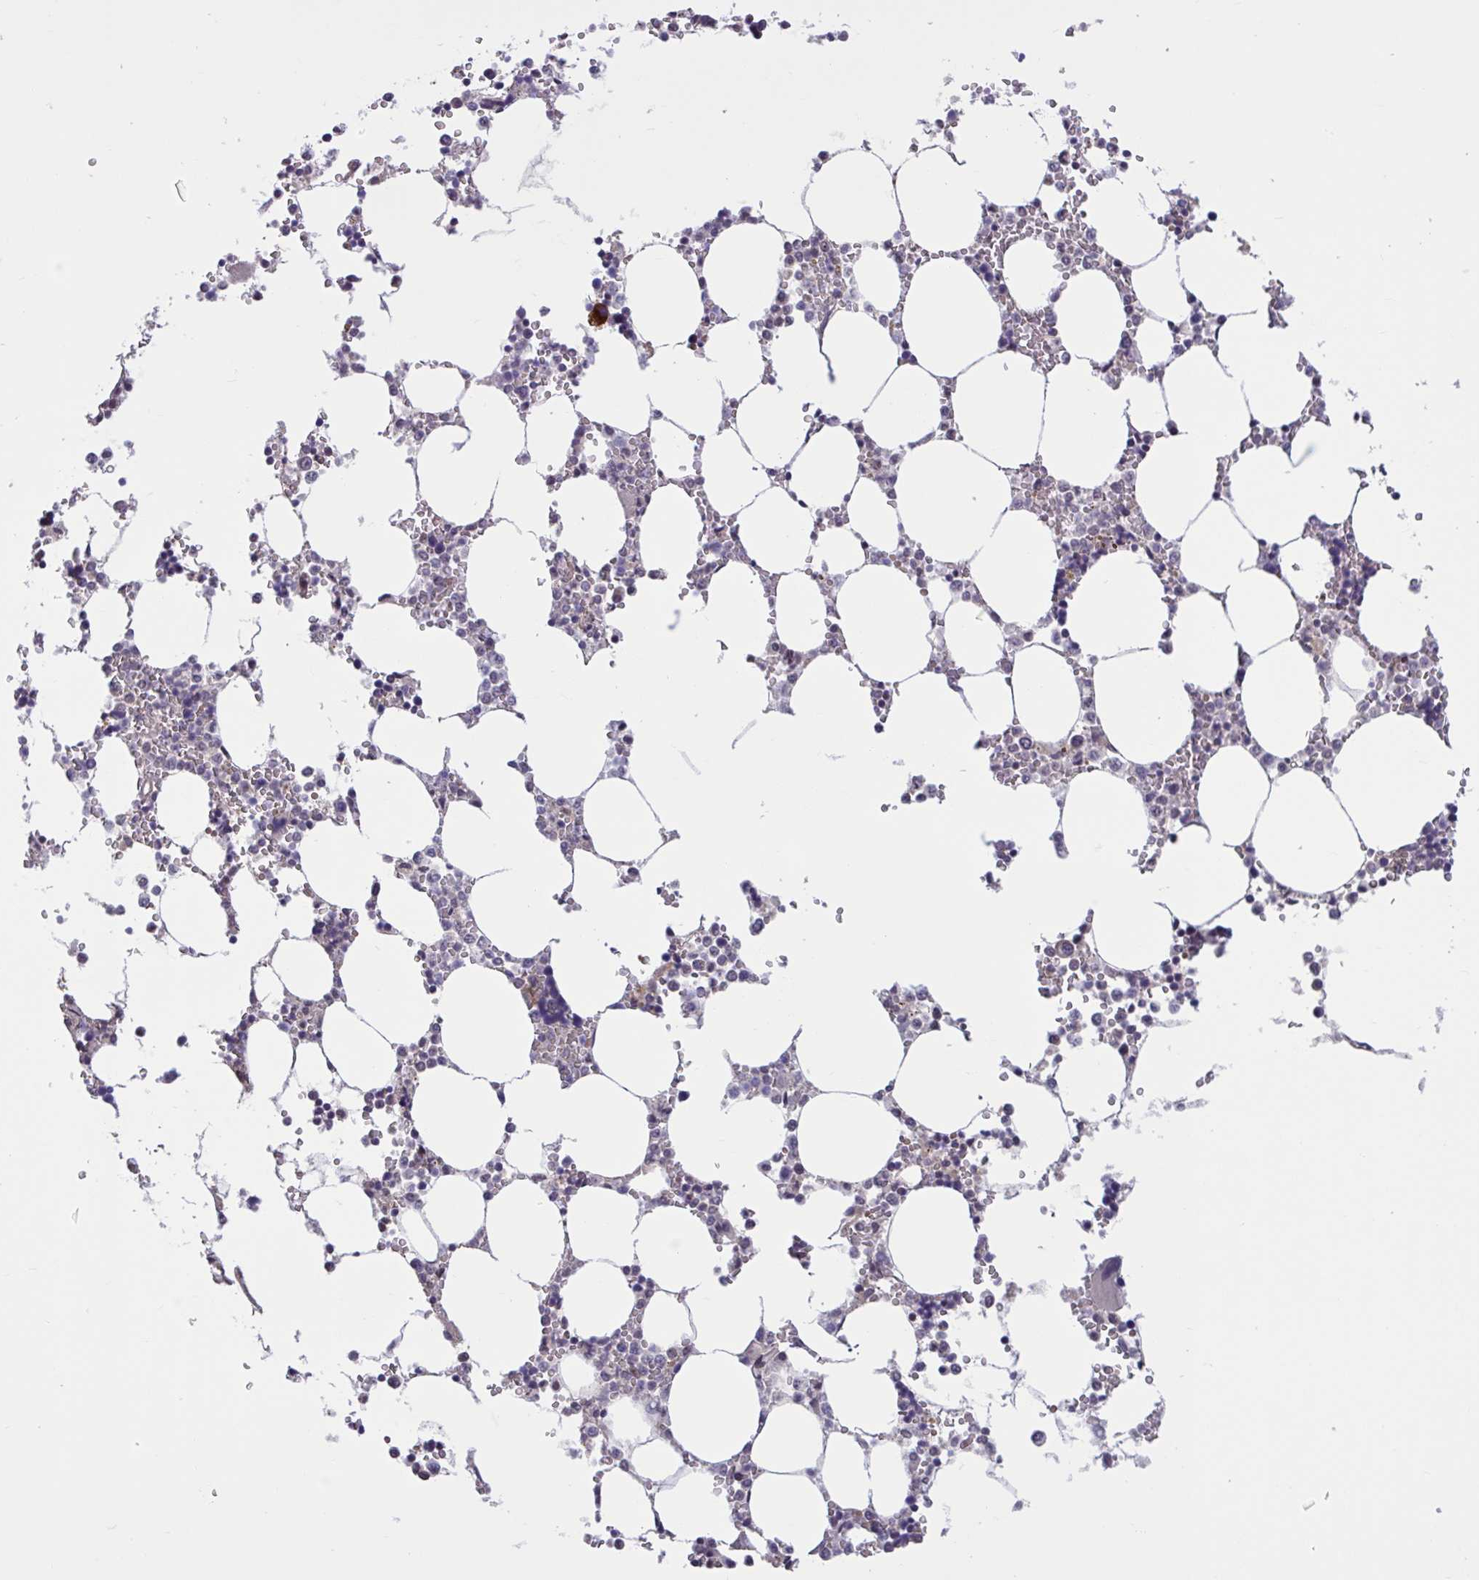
{"staining": {"intensity": "moderate", "quantity": "<25%", "location": "cytoplasmic/membranous,nuclear"}, "tissue": "bone marrow", "cell_type": "Hematopoietic cells", "image_type": "normal", "snomed": [{"axis": "morphology", "description": "Normal tissue, NOS"}, {"axis": "topography", "description": "Bone marrow"}], "caption": "A histopathology image showing moderate cytoplasmic/membranous,nuclear expression in approximately <25% of hematopoietic cells in unremarkable bone marrow, as visualized by brown immunohistochemical staining.", "gene": "ZNF414", "patient": {"sex": "male", "age": 64}}